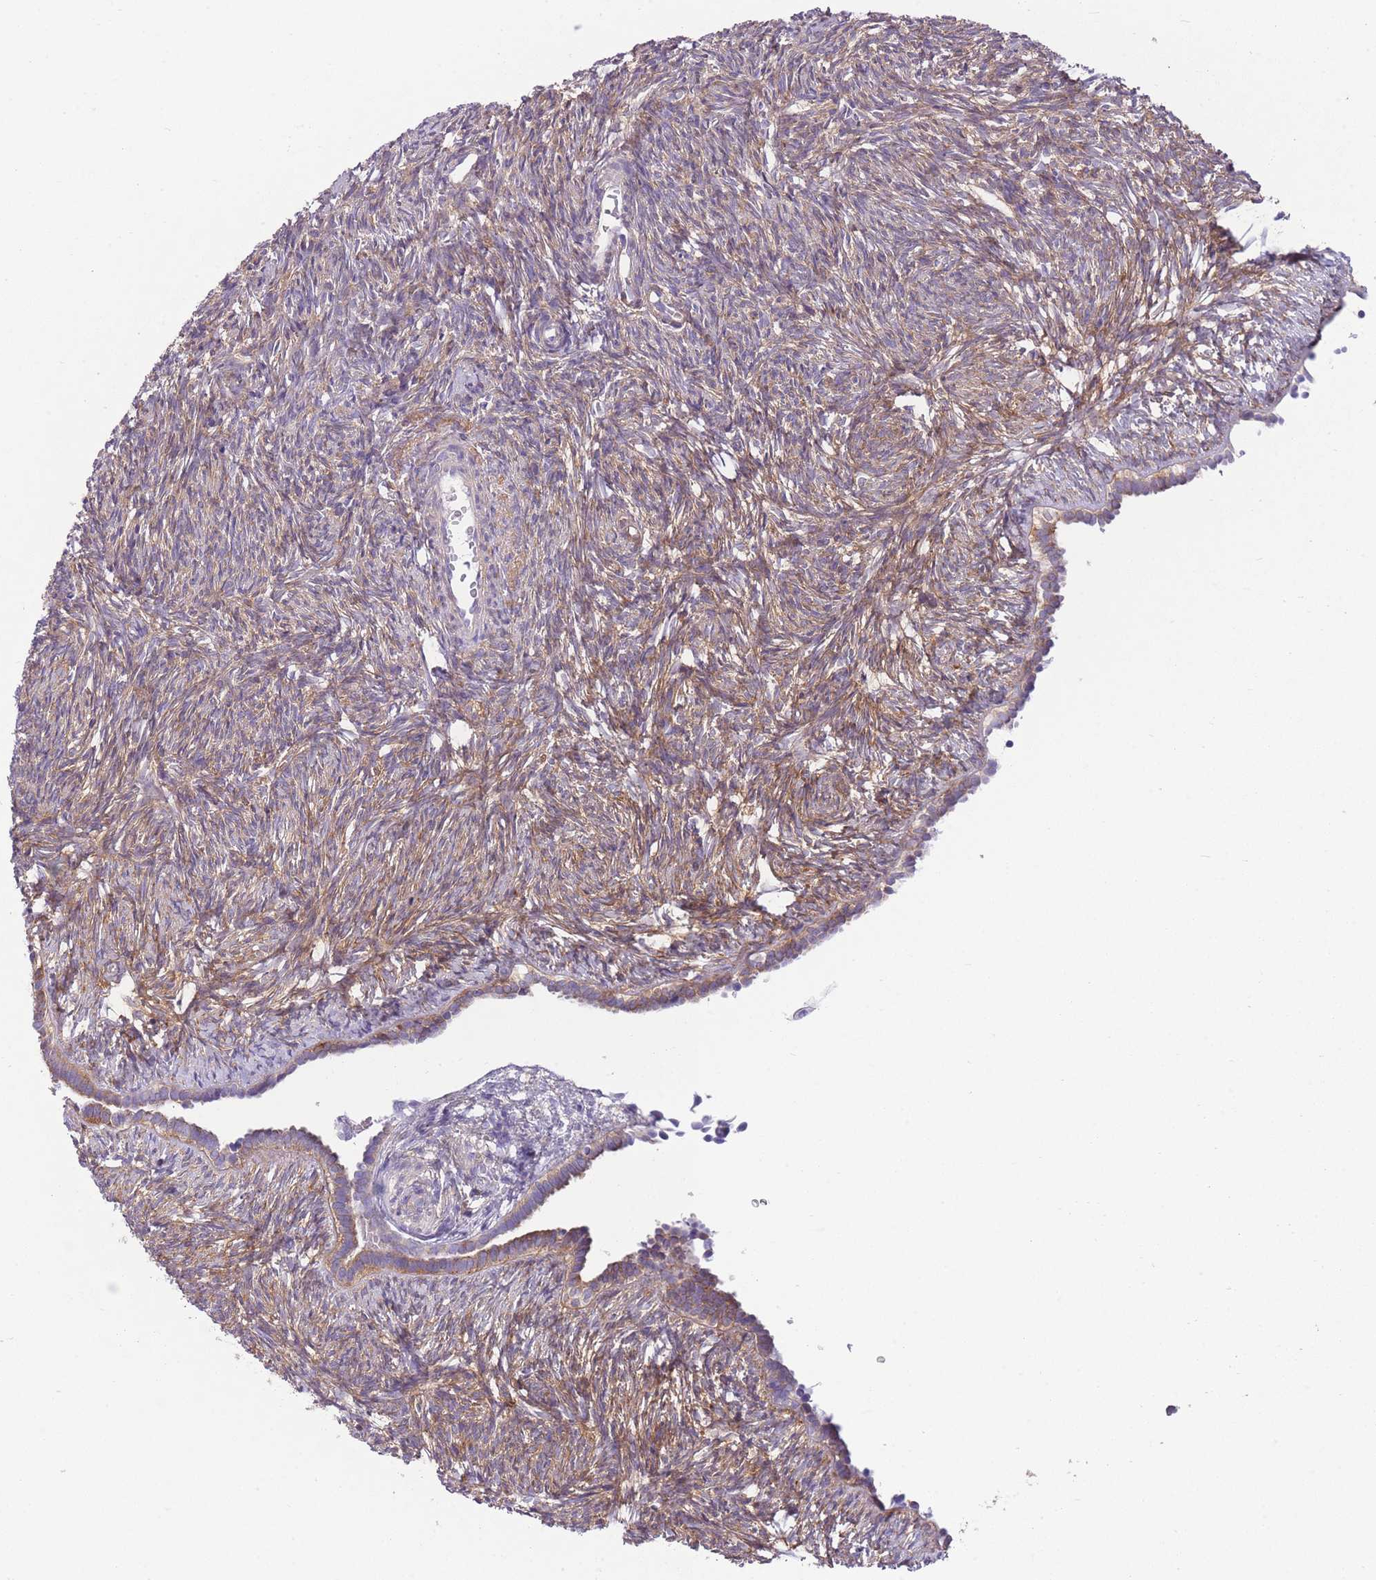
{"staining": {"intensity": "weak", "quantity": "25%-75%", "location": "cytoplasmic/membranous"}, "tissue": "ovary", "cell_type": "Ovarian stroma cells", "image_type": "normal", "snomed": [{"axis": "morphology", "description": "Normal tissue, NOS"}, {"axis": "topography", "description": "Ovary"}], "caption": "A low amount of weak cytoplasmic/membranous positivity is present in about 25%-75% of ovarian stroma cells in normal ovary.", "gene": "PRKAR1A", "patient": {"sex": "female", "age": 51}}